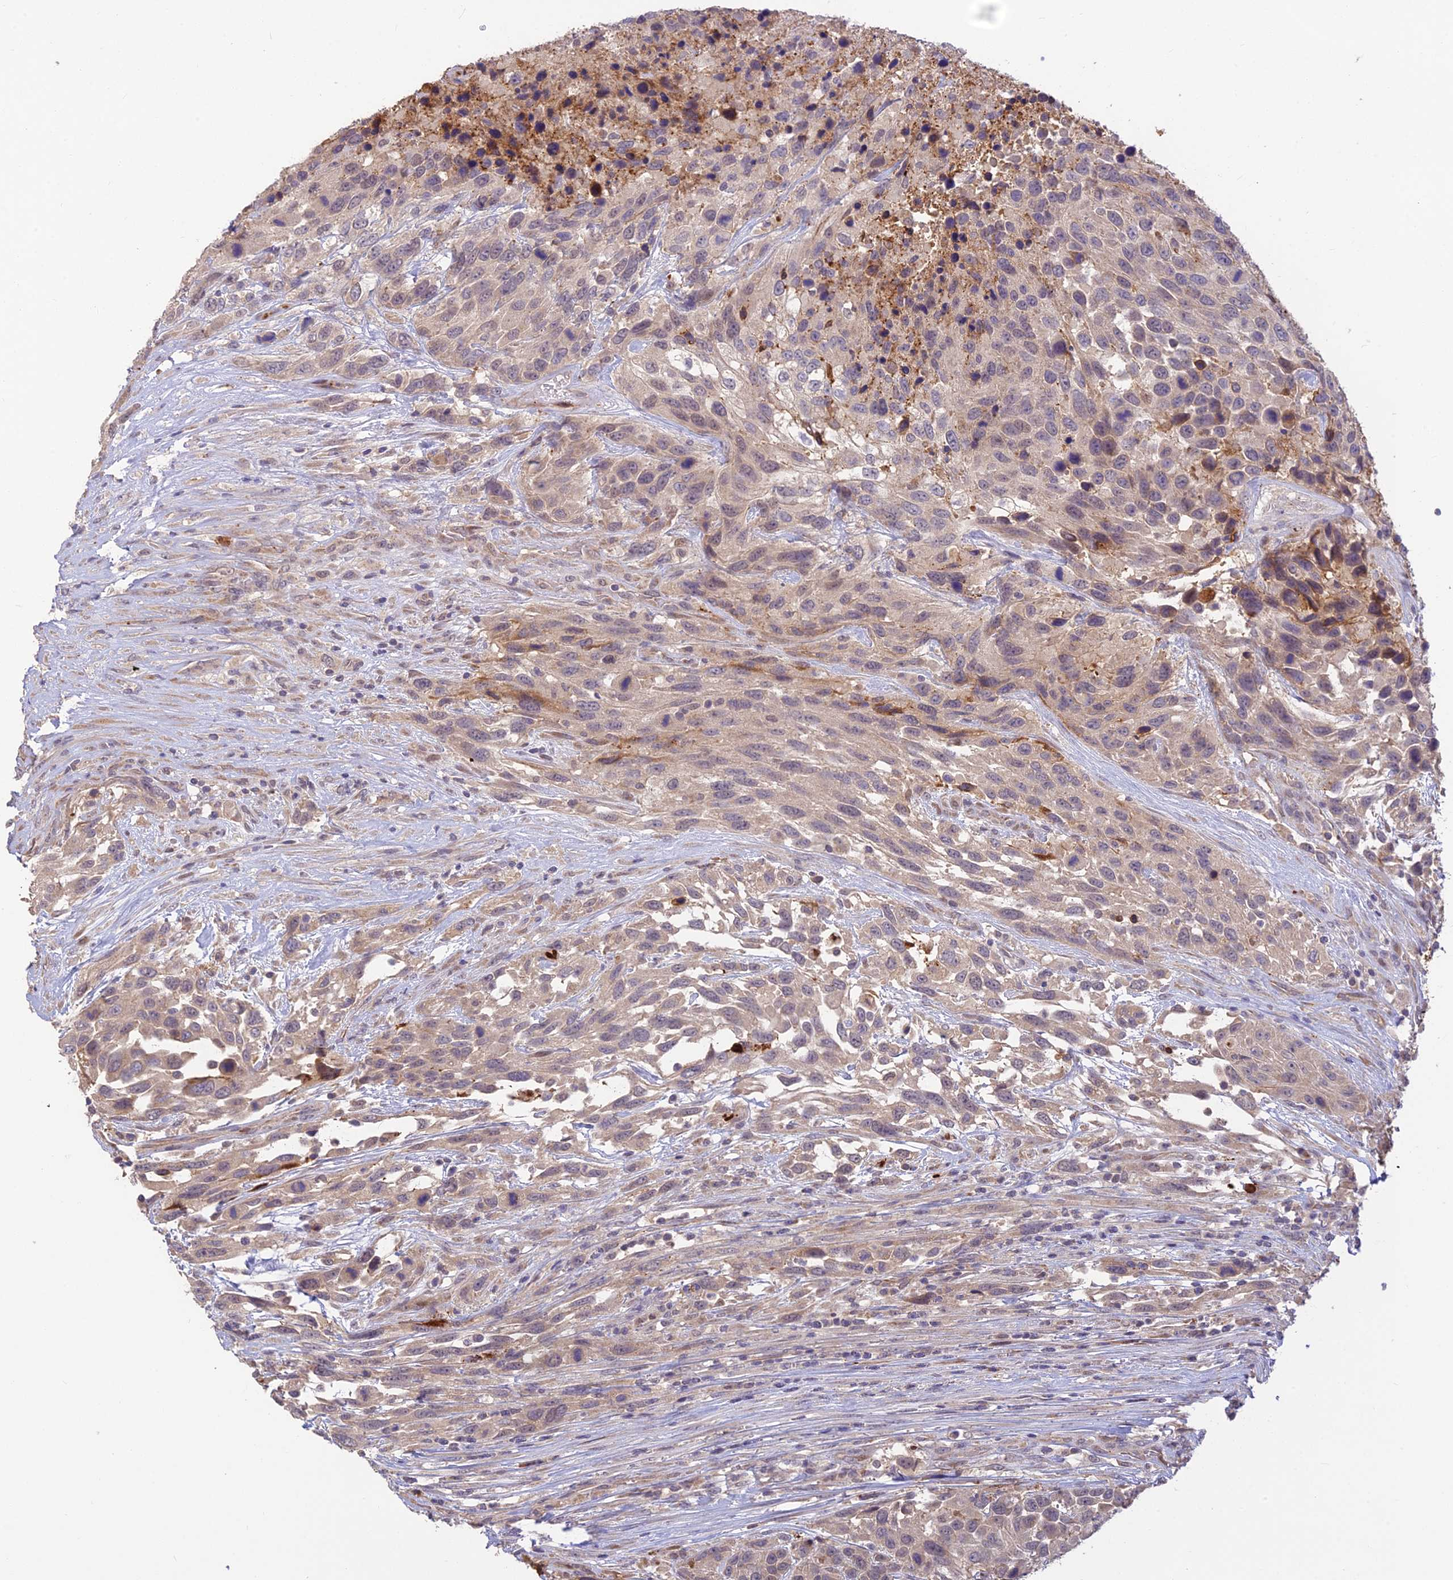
{"staining": {"intensity": "weak", "quantity": "<25%", "location": "cytoplasmic/membranous"}, "tissue": "urothelial cancer", "cell_type": "Tumor cells", "image_type": "cancer", "snomed": [{"axis": "morphology", "description": "Urothelial carcinoma, High grade"}, {"axis": "topography", "description": "Urinary bladder"}], "caption": "High power microscopy image of an immunohistochemistry image of urothelial cancer, revealing no significant expression in tumor cells. The staining is performed using DAB brown chromogen with nuclei counter-stained in using hematoxylin.", "gene": "ASPDH", "patient": {"sex": "female", "age": 70}}